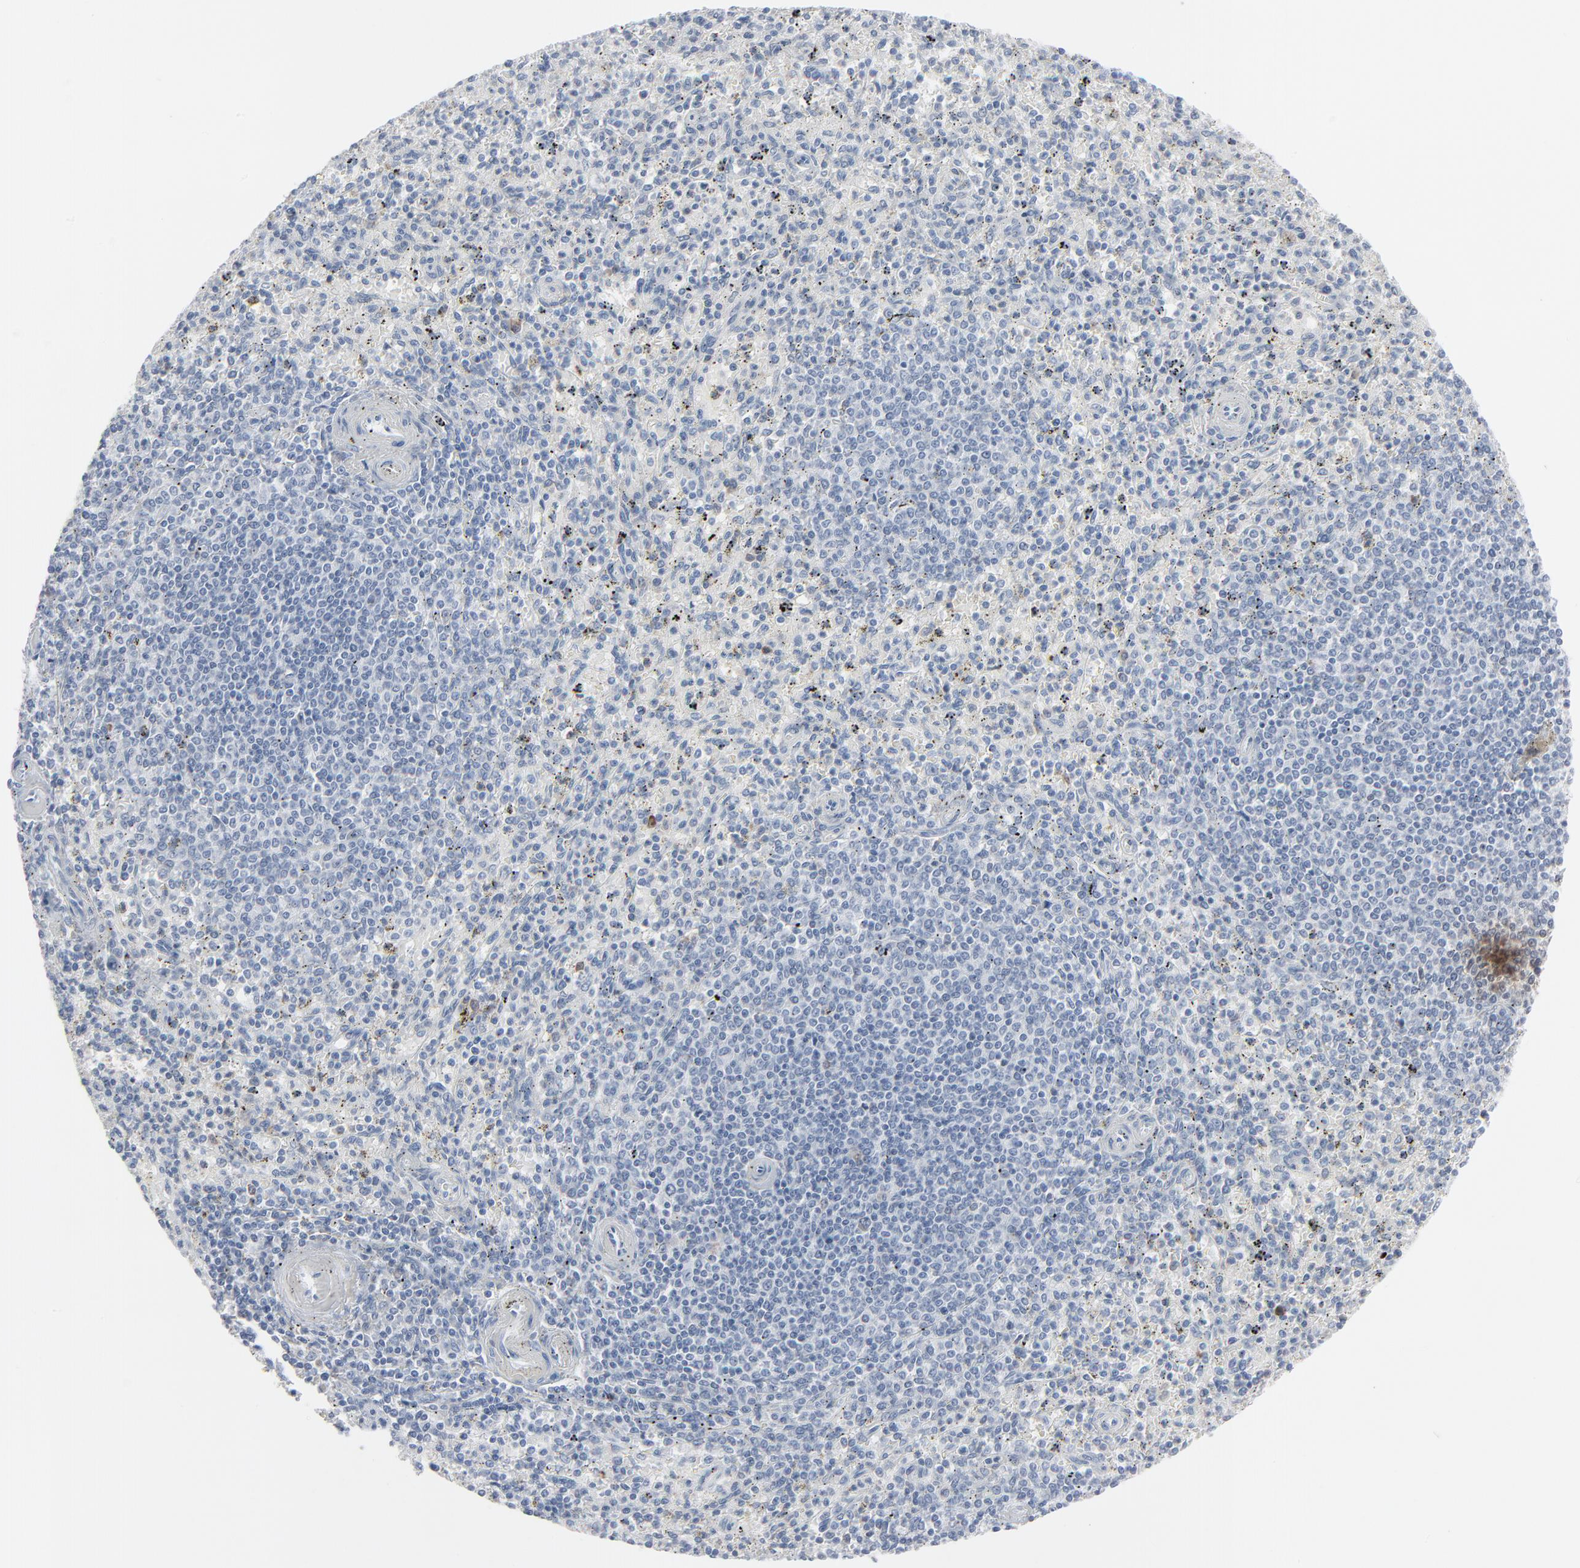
{"staining": {"intensity": "negative", "quantity": "none", "location": "none"}, "tissue": "spleen", "cell_type": "Cells in red pulp", "image_type": "normal", "snomed": [{"axis": "morphology", "description": "Normal tissue, NOS"}, {"axis": "topography", "description": "Spleen"}], "caption": "Immunohistochemical staining of benign spleen displays no significant positivity in cells in red pulp. (IHC, brightfield microscopy, high magnification).", "gene": "PHGDH", "patient": {"sex": "male", "age": 72}}